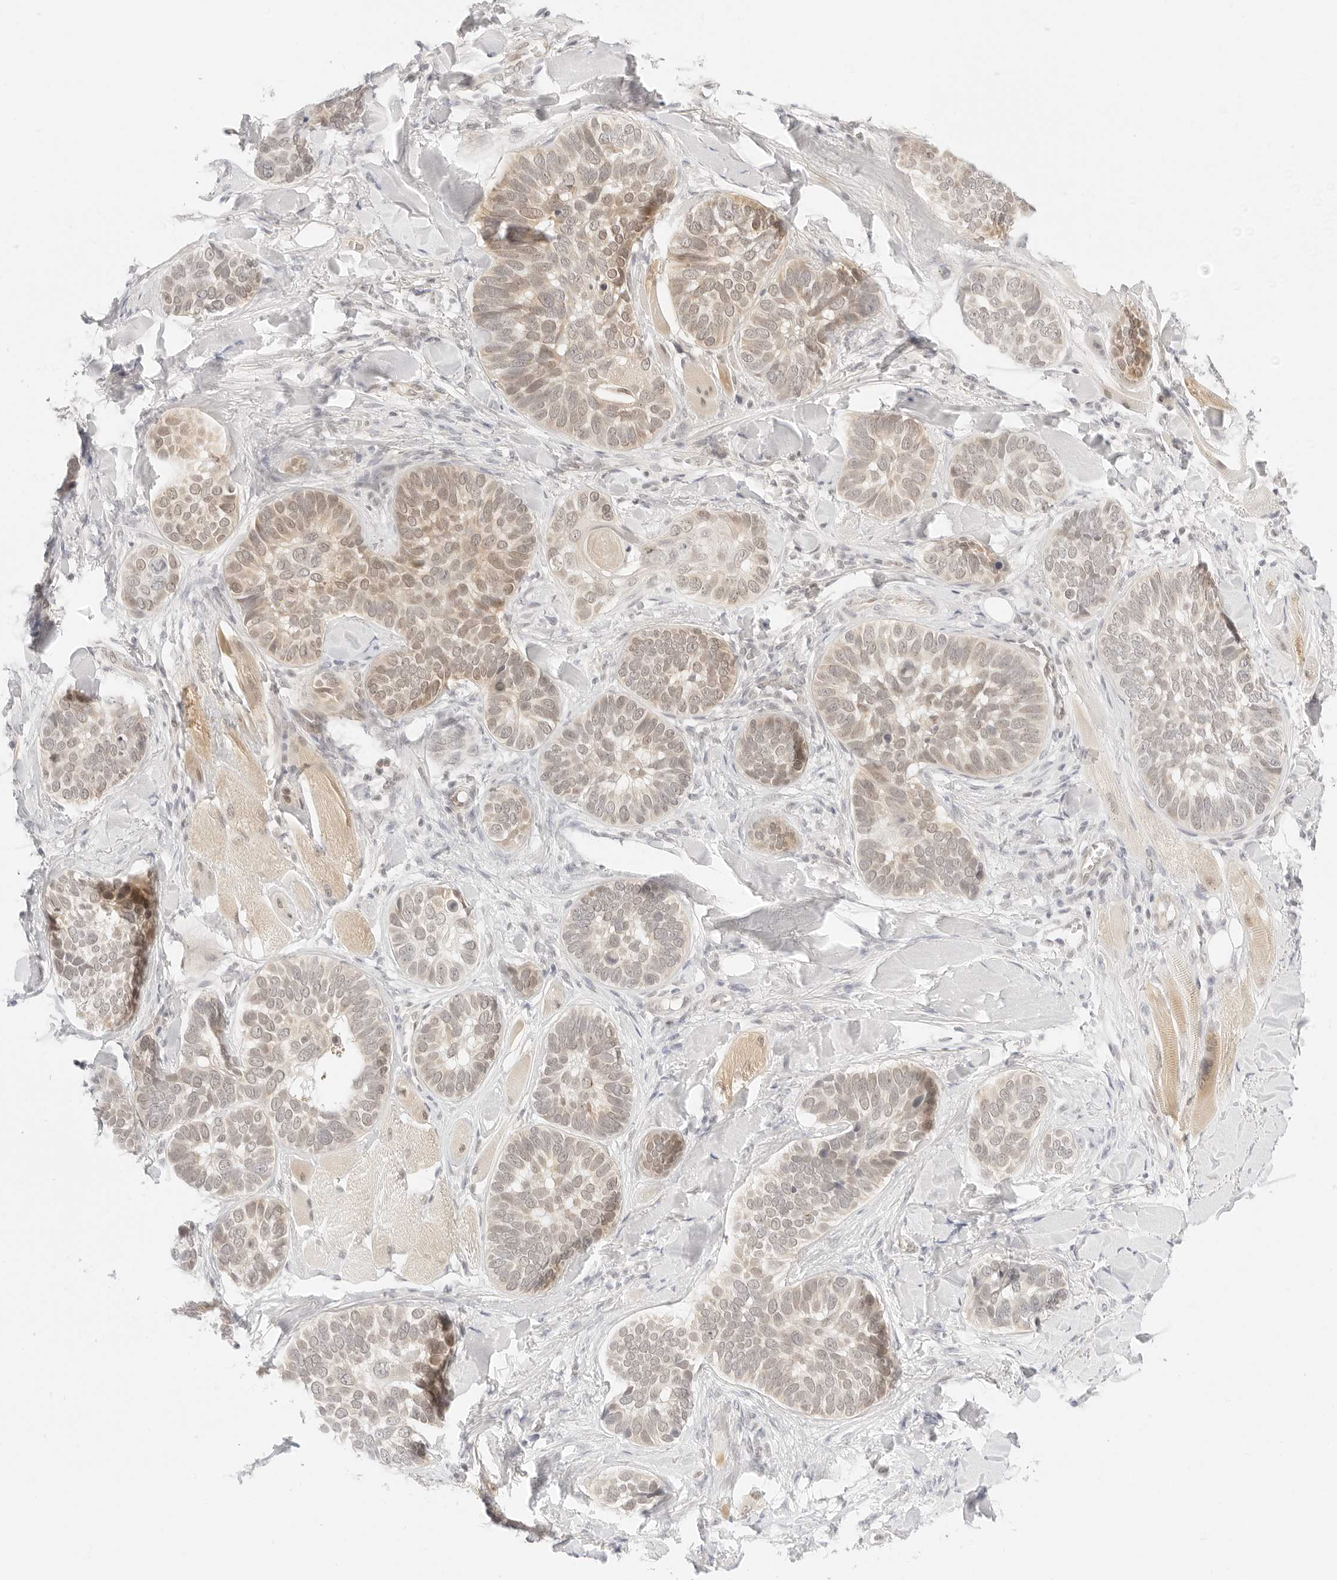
{"staining": {"intensity": "weak", "quantity": "25%-75%", "location": "cytoplasmic/membranous,nuclear"}, "tissue": "skin cancer", "cell_type": "Tumor cells", "image_type": "cancer", "snomed": [{"axis": "morphology", "description": "Basal cell carcinoma"}, {"axis": "topography", "description": "Skin"}], "caption": "Tumor cells show low levels of weak cytoplasmic/membranous and nuclear expression in about 25%-75% of cells in human basal cell carcinoma (skin).", "gene": "POLR3C", "patient": {"sex": "male", "age": 62}}